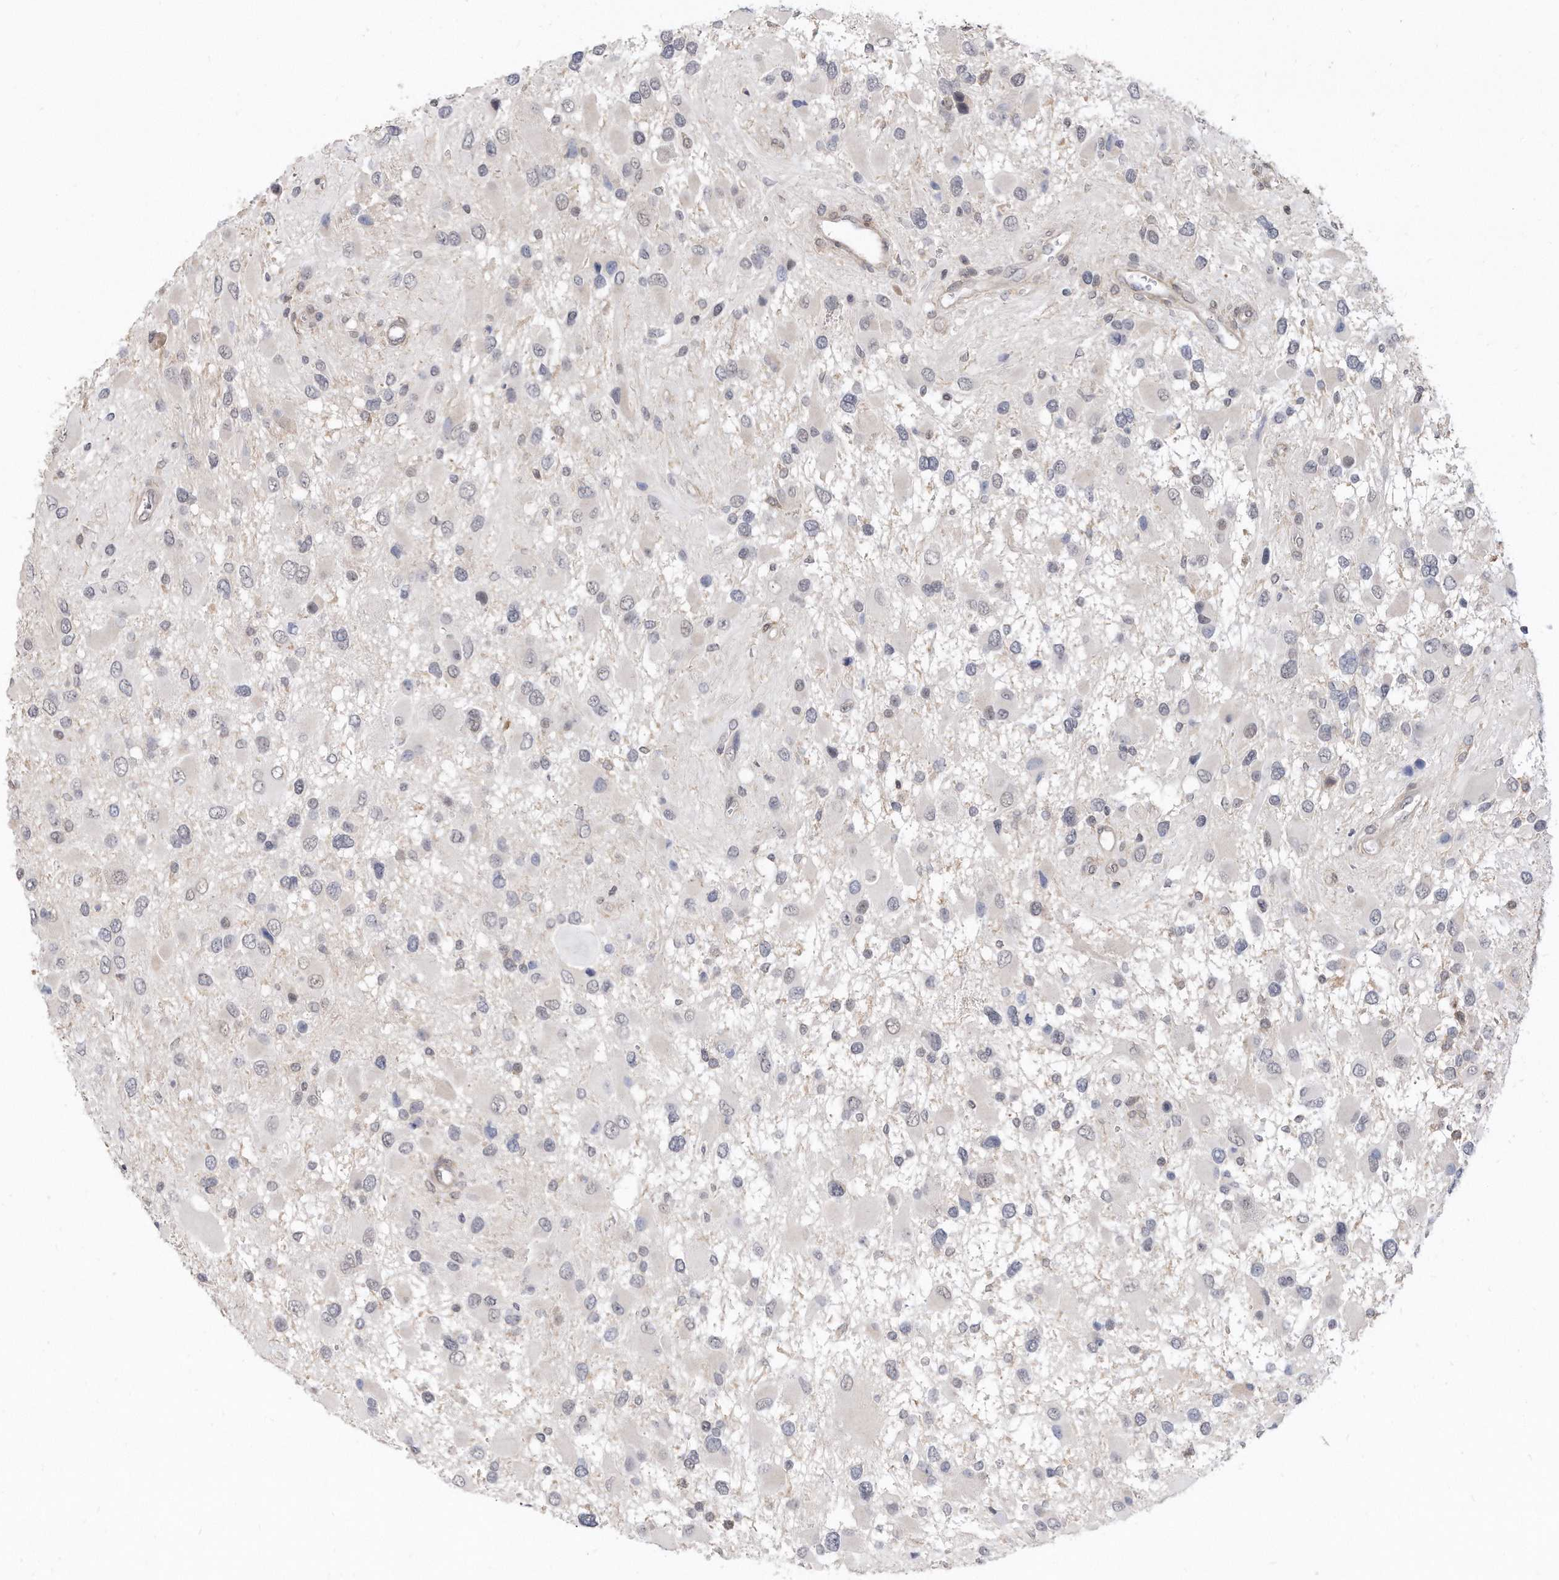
{"staining": {"intensity": "negative", "quantity": "none", "location": "none"}, "tissue": "glioma", "cell_type": "Tumor cells", "image_type": "cancer", "snomed": [{"axis": "morphology", "description": "Glioma, malignant, High grade"}, {"axis": "topography", "description": "Brain"}], "caption": "There is no significant expression in tumor cells of glioma.", "gene": "TCP1", "patient": {"sex": "male", "age": 53}}